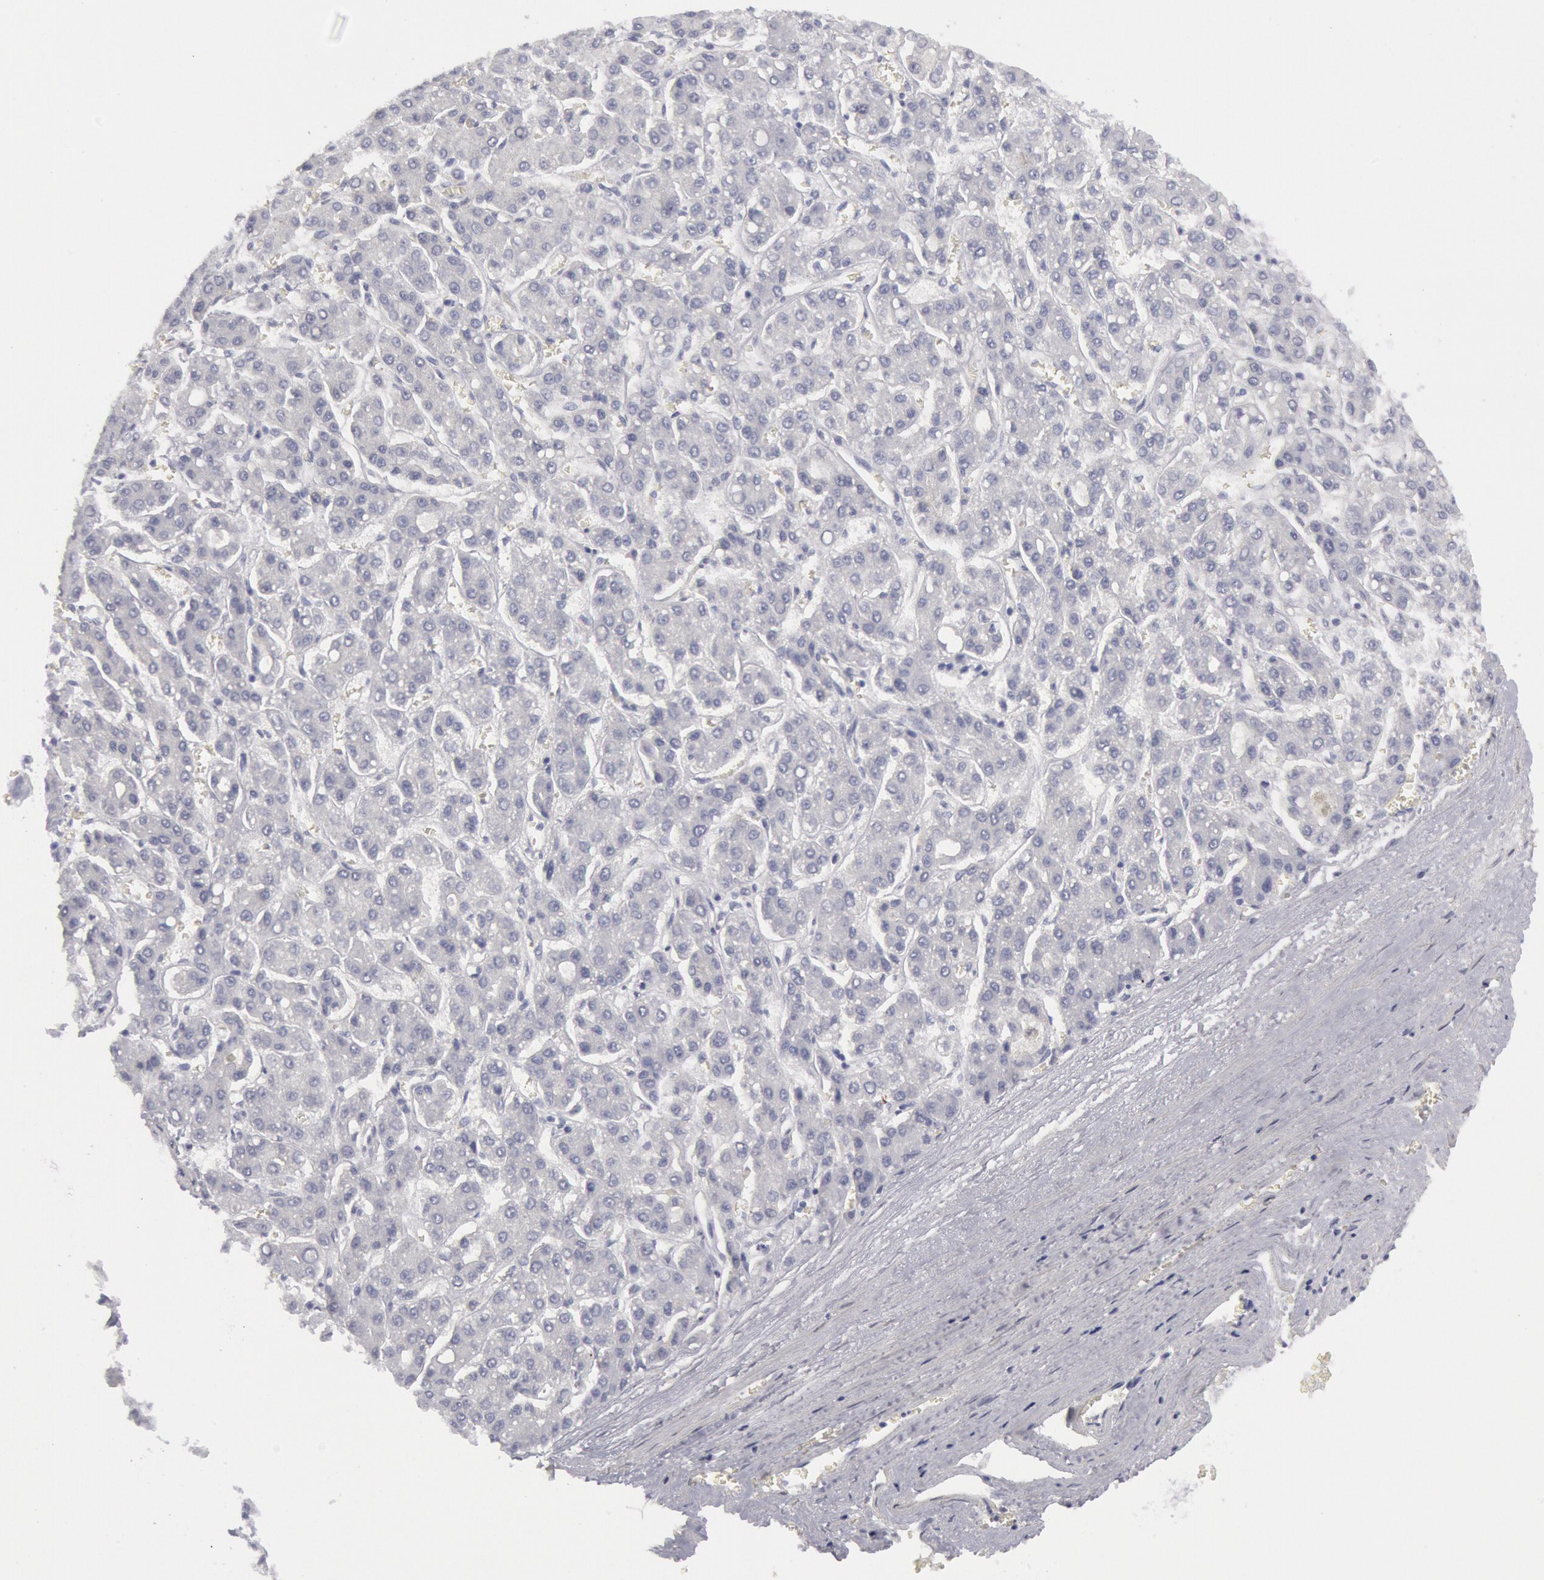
{"staining": {"intensity": "negative", "quantity": "none", "location": "none"}, "tissue": "liver cancer", "cell_type": "Tumor cells", "image_type": "cancer", "snomed": [{"axis": "morphology", "description": "Carcinoma, Hepatocellular, NOS"}, {"axis": "topography", "description": "Liver"}], "caption": "DAB (3,3'-diaminobenzidine) immunohistochemical staining of hepatocellular carcinoma (liver) shows no significant expression in tumor cells.", "gene": "FHL1", "patient": {"sex": "male", "age": 69}}